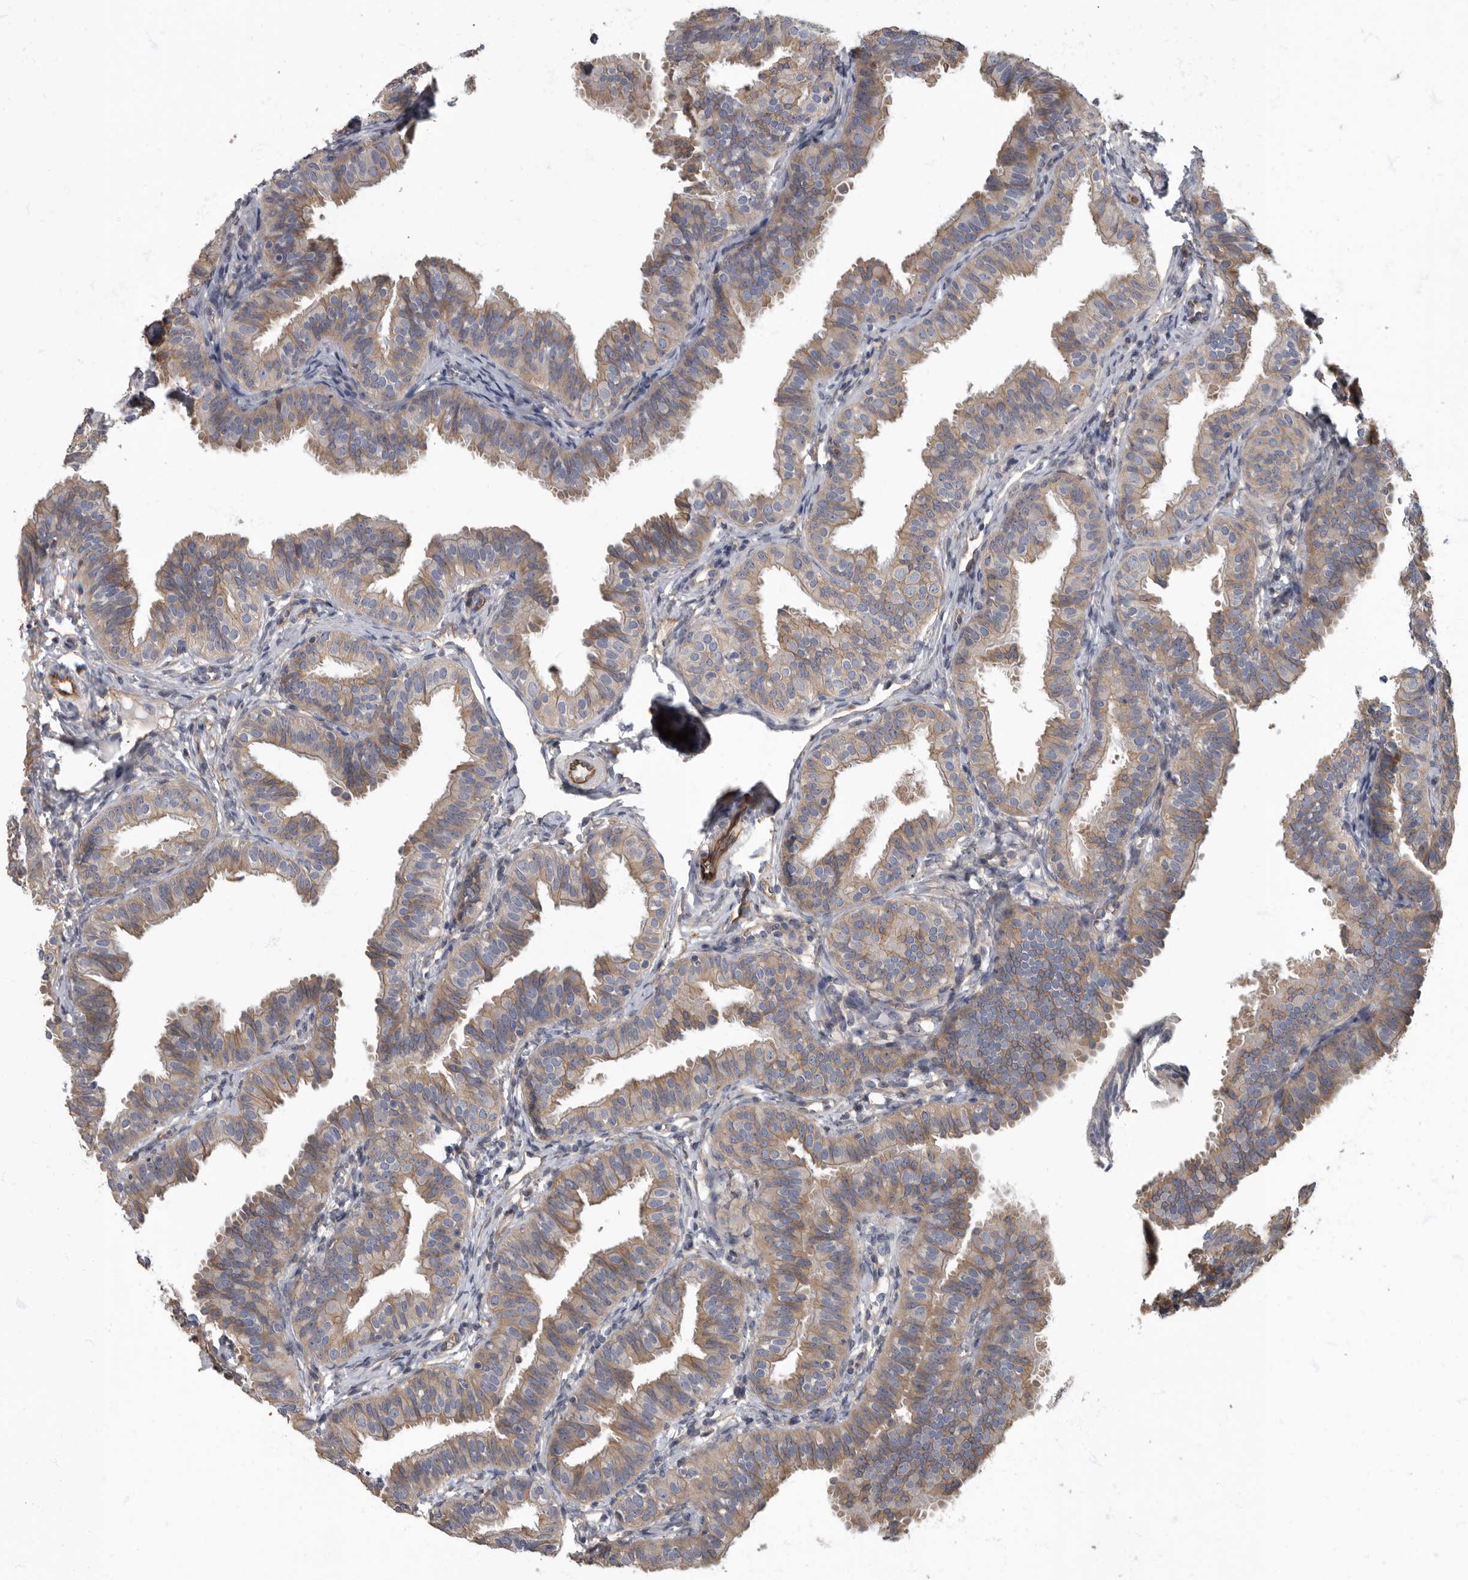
{"staining": {"intensity": "weak", "quantity": "25%-75%", "location": "cytoplasmic/membranous"}, "tissue": "fallopian tube", "cell_type": "Glandular cells", "image_type": "normal", "snomed": [{"axis": "morphology", "description": "Normal tissue, NOS"}, {"axis": "topography", "description": "Fallopian tube"}], "caption": "This histopathology image exhibits immunohistochemistry staining of normal human fallopian tube, with low weak cytoplasmic/membranous positivity in approximately 25%-75% of glandular cells.", "gene": "PDK1", "patient": {"sex": "female", "age": 35}}